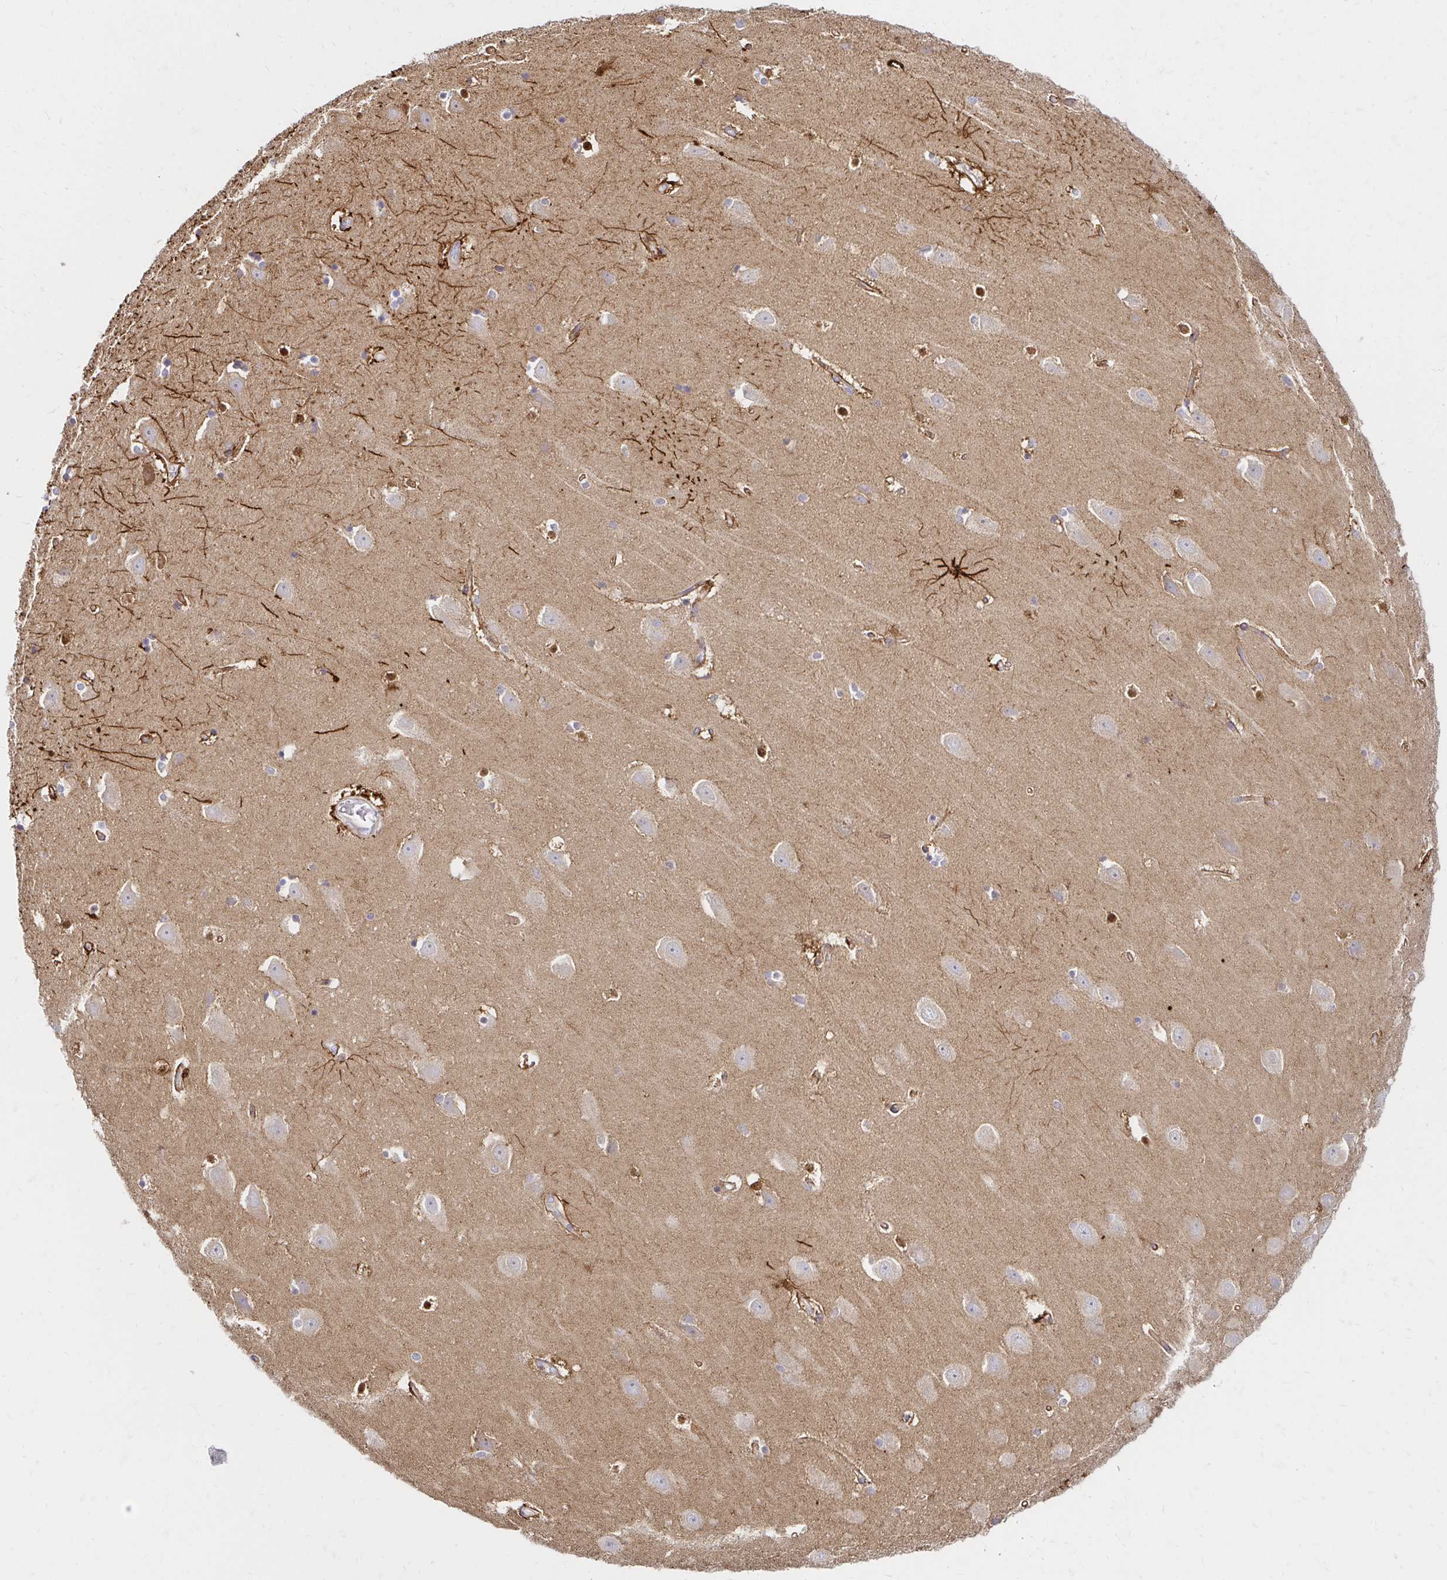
{"staining": {"intensity": "strong", "quantity": "<25%", "location": "cytoplasmic/membranous"}, "tissue": "hippocampus", "cell_type": "Glial cells", "image_type": "normal", "snomed": [{"axis": "morphology", "description": "Normal tissue, NOS"}, {"axis": "topography", "description": "Hippocampus"}], "caption": "A photomicrograph showing strong cytoplasmic/membranous staining in about <25% of glial cells in normal hippocampus, as visualized by brown immunohistochemical staining.", "gene": "ITGA2", "patient": {"sex": "male", "age": 63}}